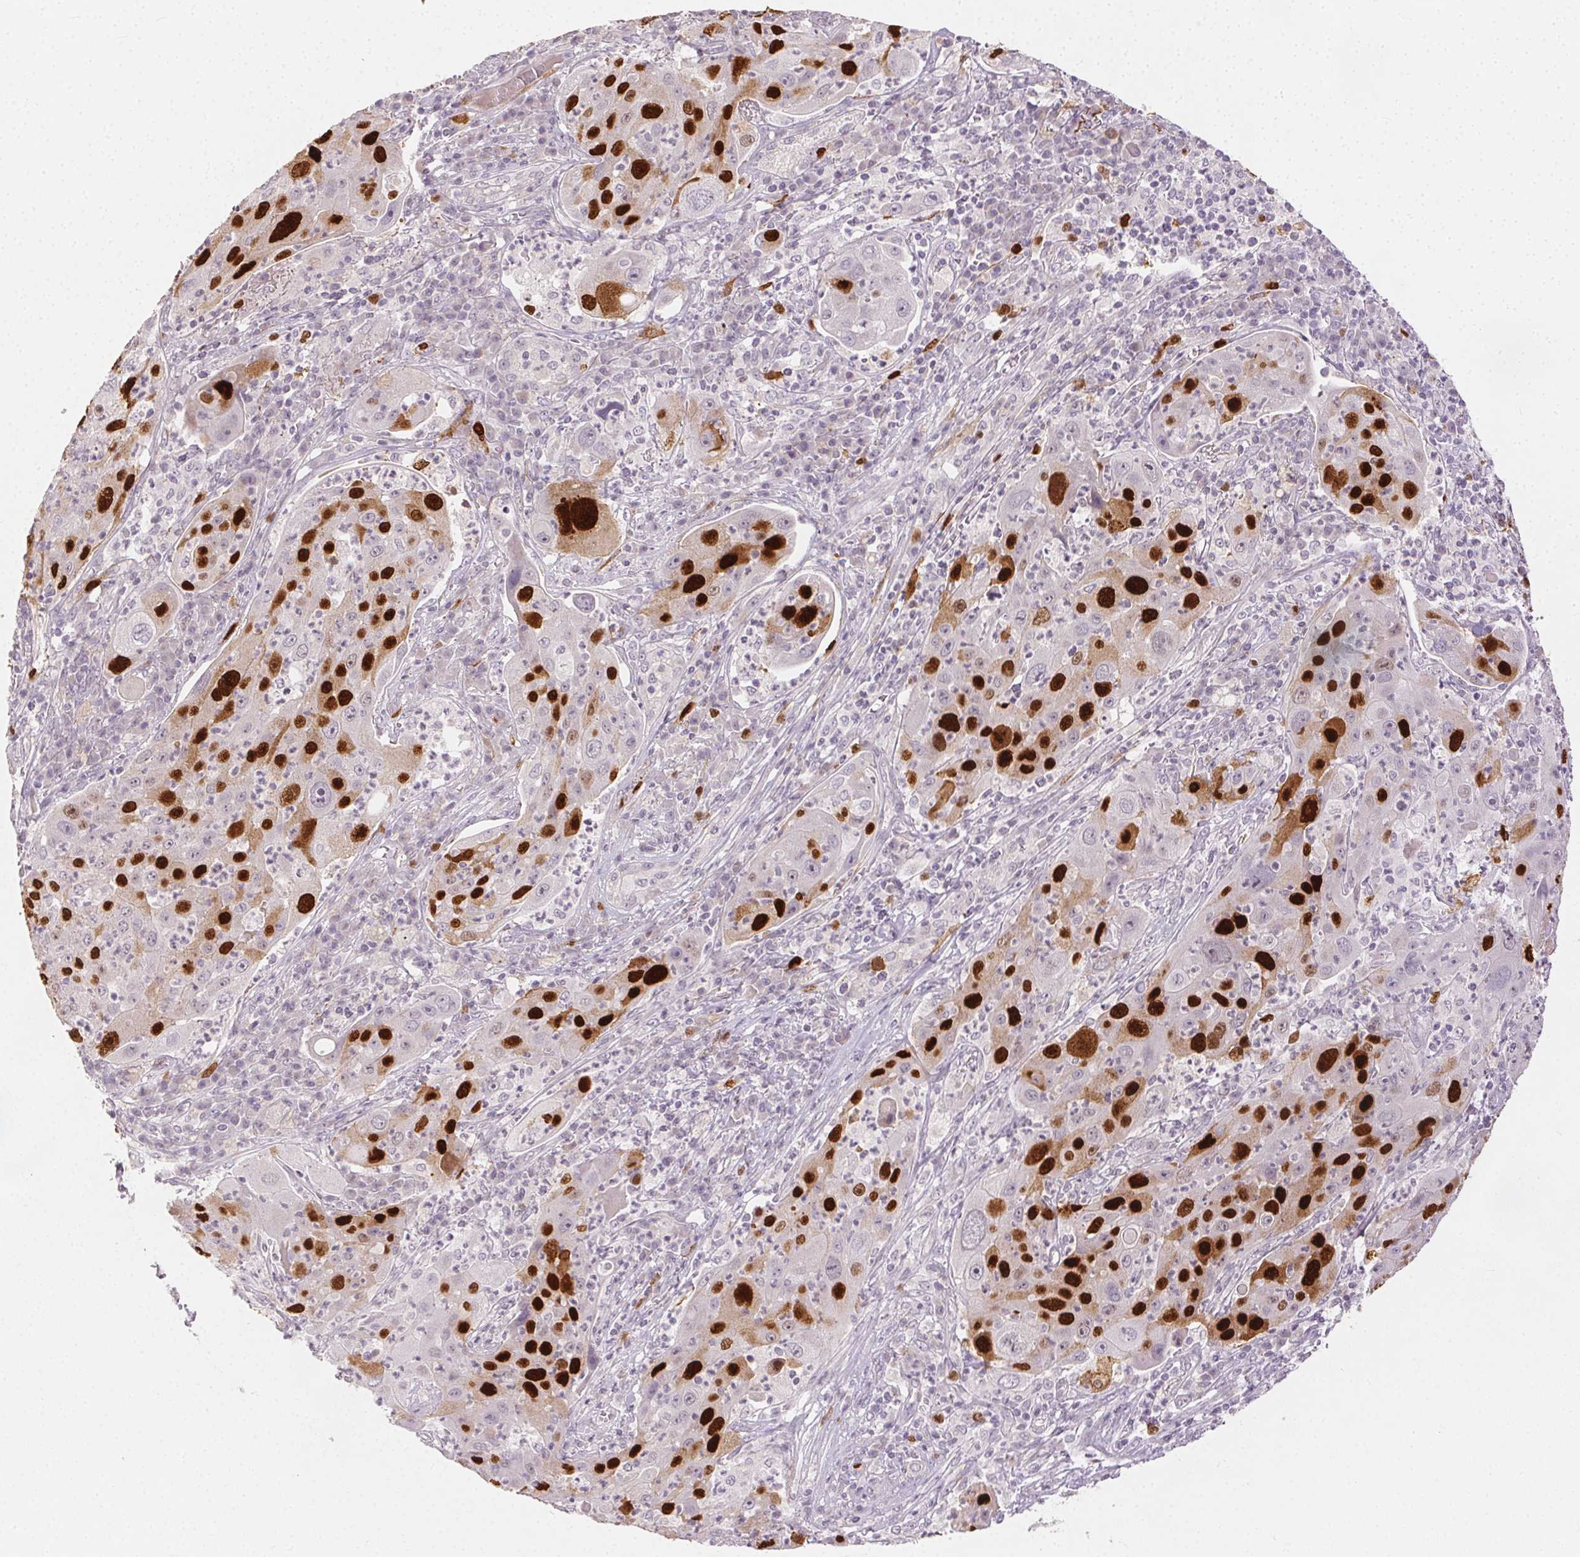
{"staining": {"intensity": "strong", "quantity": "25%-75%", "location": "nuclear"}, "tissue": "lung cancer", "cell_type": "Tumor cells", "image_type": "cancer", "snomed": [{"axis": "morphology", "description": "Squamous cell carcinoma, NOS"}, {"axis": "topography", "description": "Lung"}], "caption": "High-magnification brightfield microscopy of lung cancer (squamous cell carcinoma) stained with DAB (3,3'-diaminobenzidine) (brown) and counterstained with hematoxylin (blue). tumor cells exhibit strong nuclear expression is present in about25%-75% of cells.", "gene": "ANLN", "patient": {"sex": "female", "age": 59}}